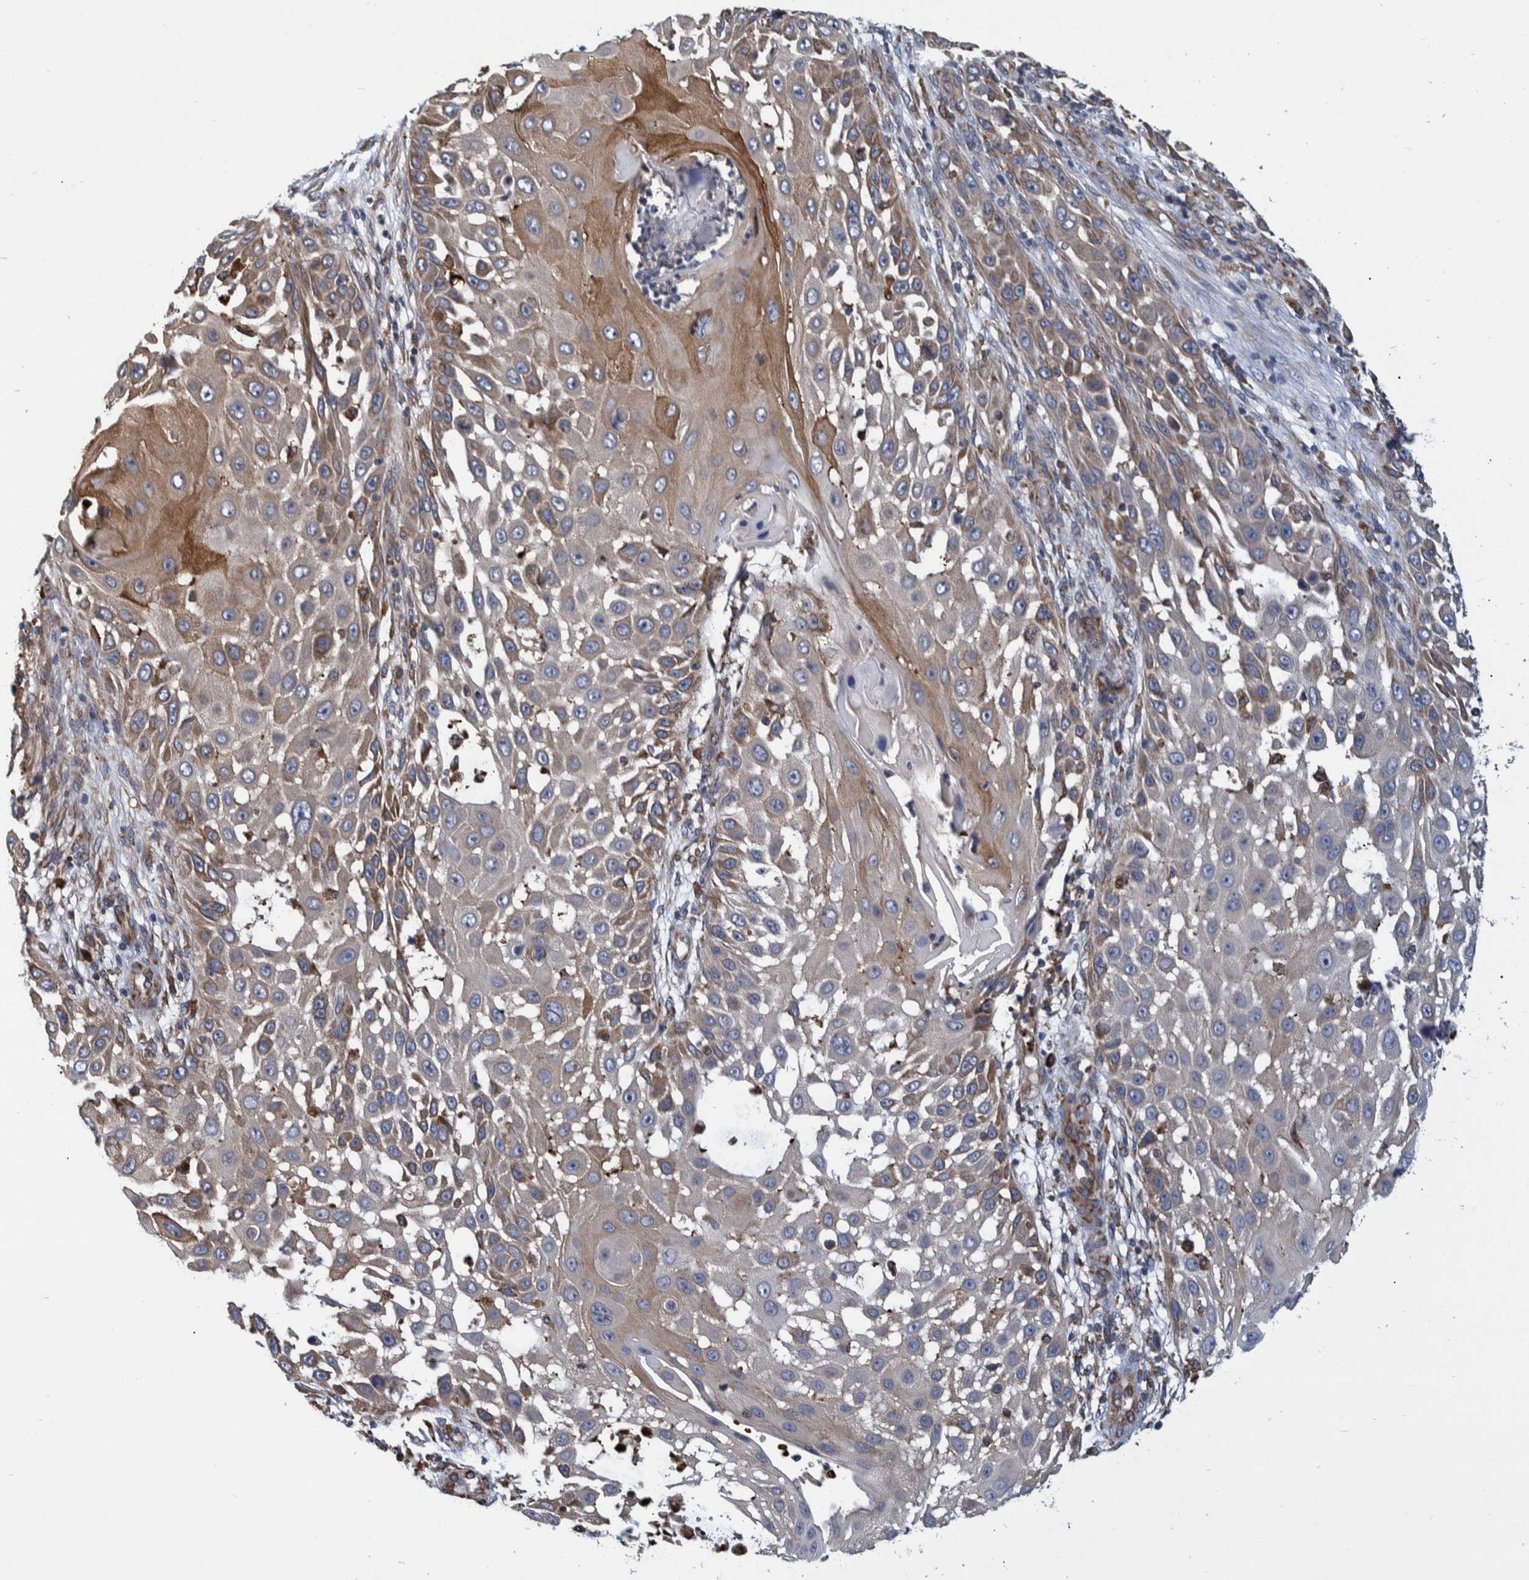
{"staining": {"intensity": "moderate", "quantity": ">75%", "location": "cytoplasmic/membranous"}, "tissue": "skin cancer", "cell_type": "Tumor cells", "image_type": "cancer", "snomed": [{"axis": "morphology", "description": "Squamous cell carcinoma, NOS"}, {"axis": "topography", "description": "Skin"}], "caption": "This histopathology image demonstrates skin squamous cell carcinoma stained with immunohistochemistry (IHC) to label a protein in brown. The cytoplasmic/membranous of tumor cells show moderate positivity for the protein. Nuclei are counter-stained blue.", "gene": "SPAG5", "patient": {"sex": "female", "age": 44}}